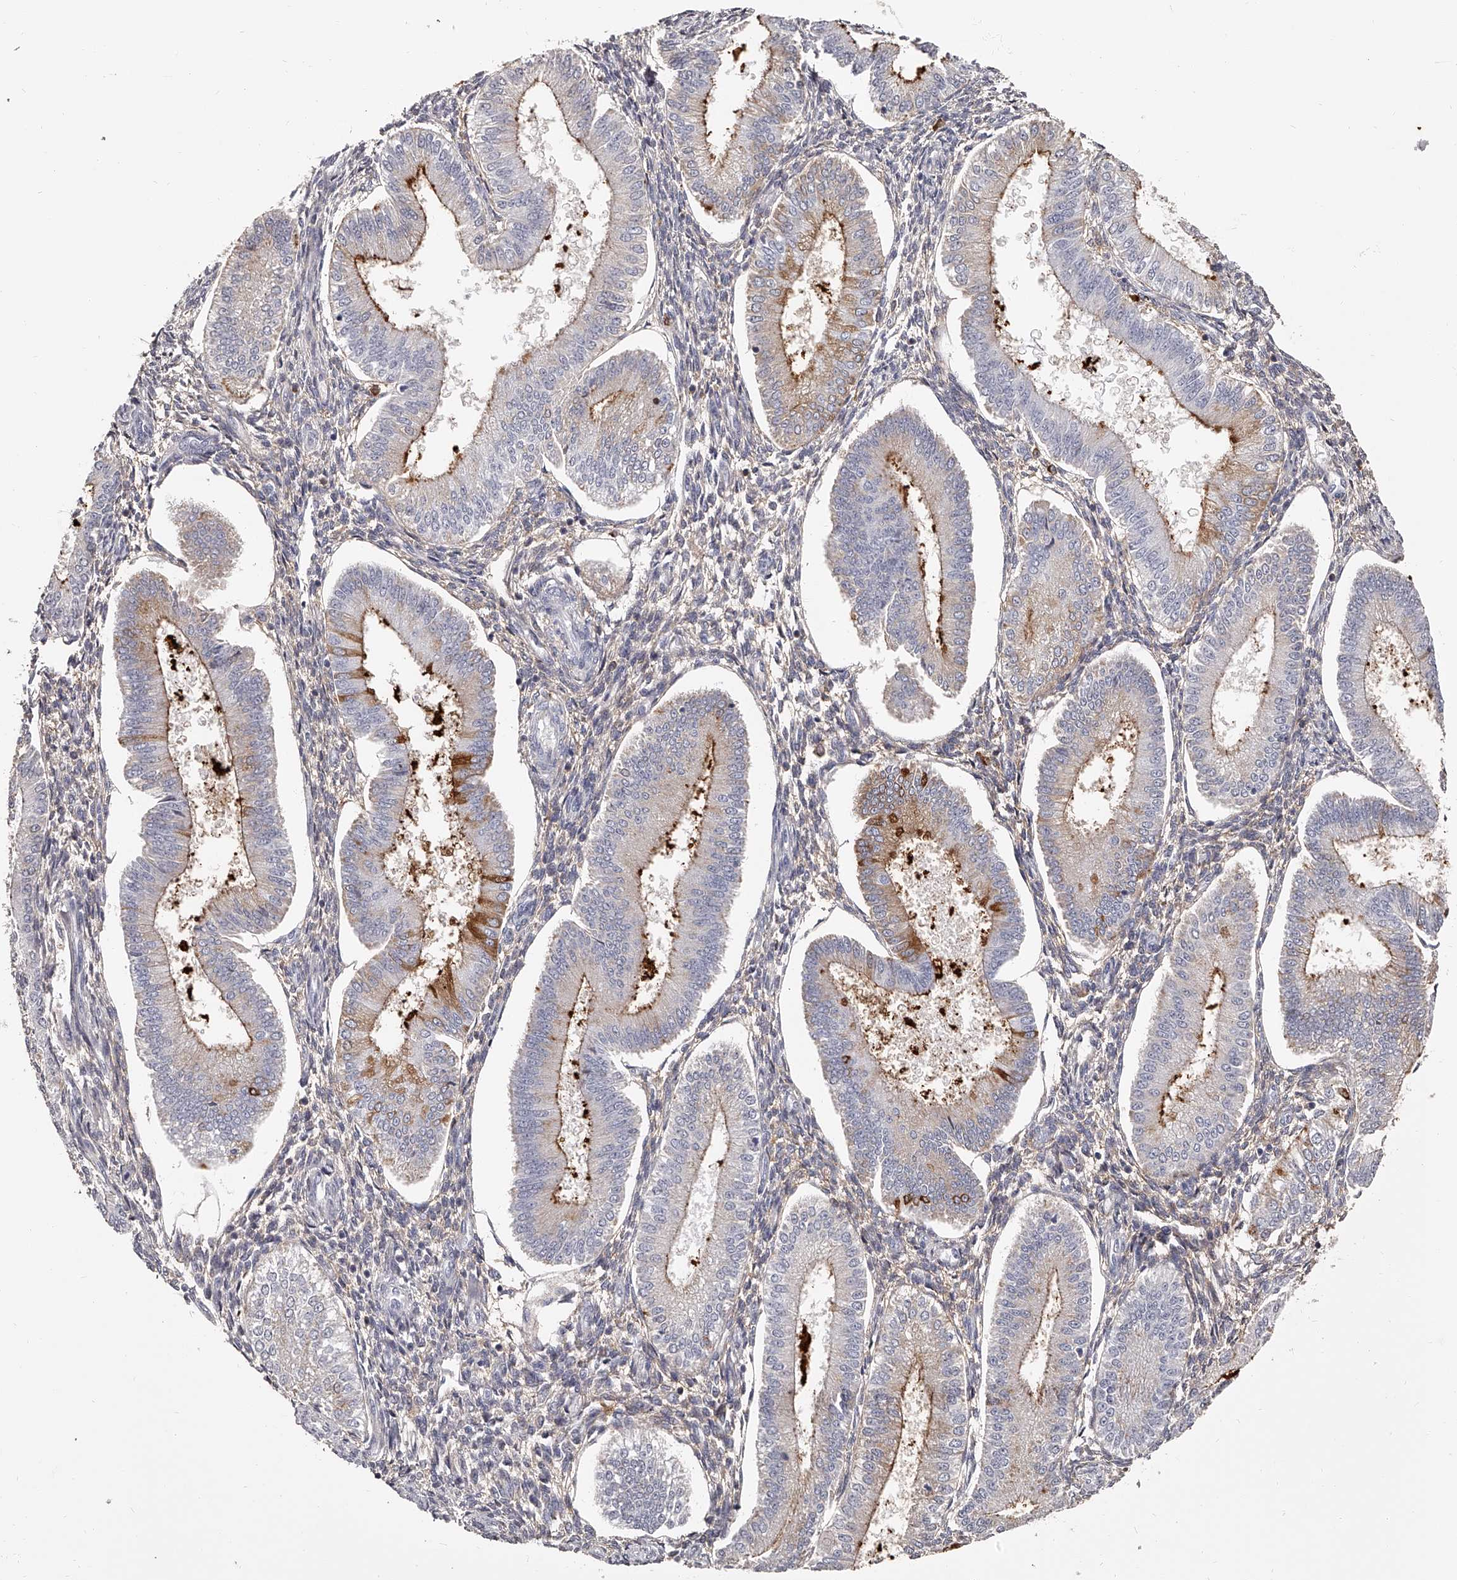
{"staining": {"intensity": "negative", "quantity": "none", "location": "none"}, "tissue": "endometrium", "cell_type": "Cells in endometrial stroma", "image_type": "normal", "snomed": [{"axis": "morphology", "description": "Normal tissue, NOS"}, {"axis": "topography", "description": "Endometrium"}], "caption": "A high-resolution micrograph shows immunohistochemistry (IHC) staining of normal endometrium, which reveals no significant expression in cells in endometrial stroma.", "gene": "PACSIN1", "patient": {"sex": "female", "age": 39}}